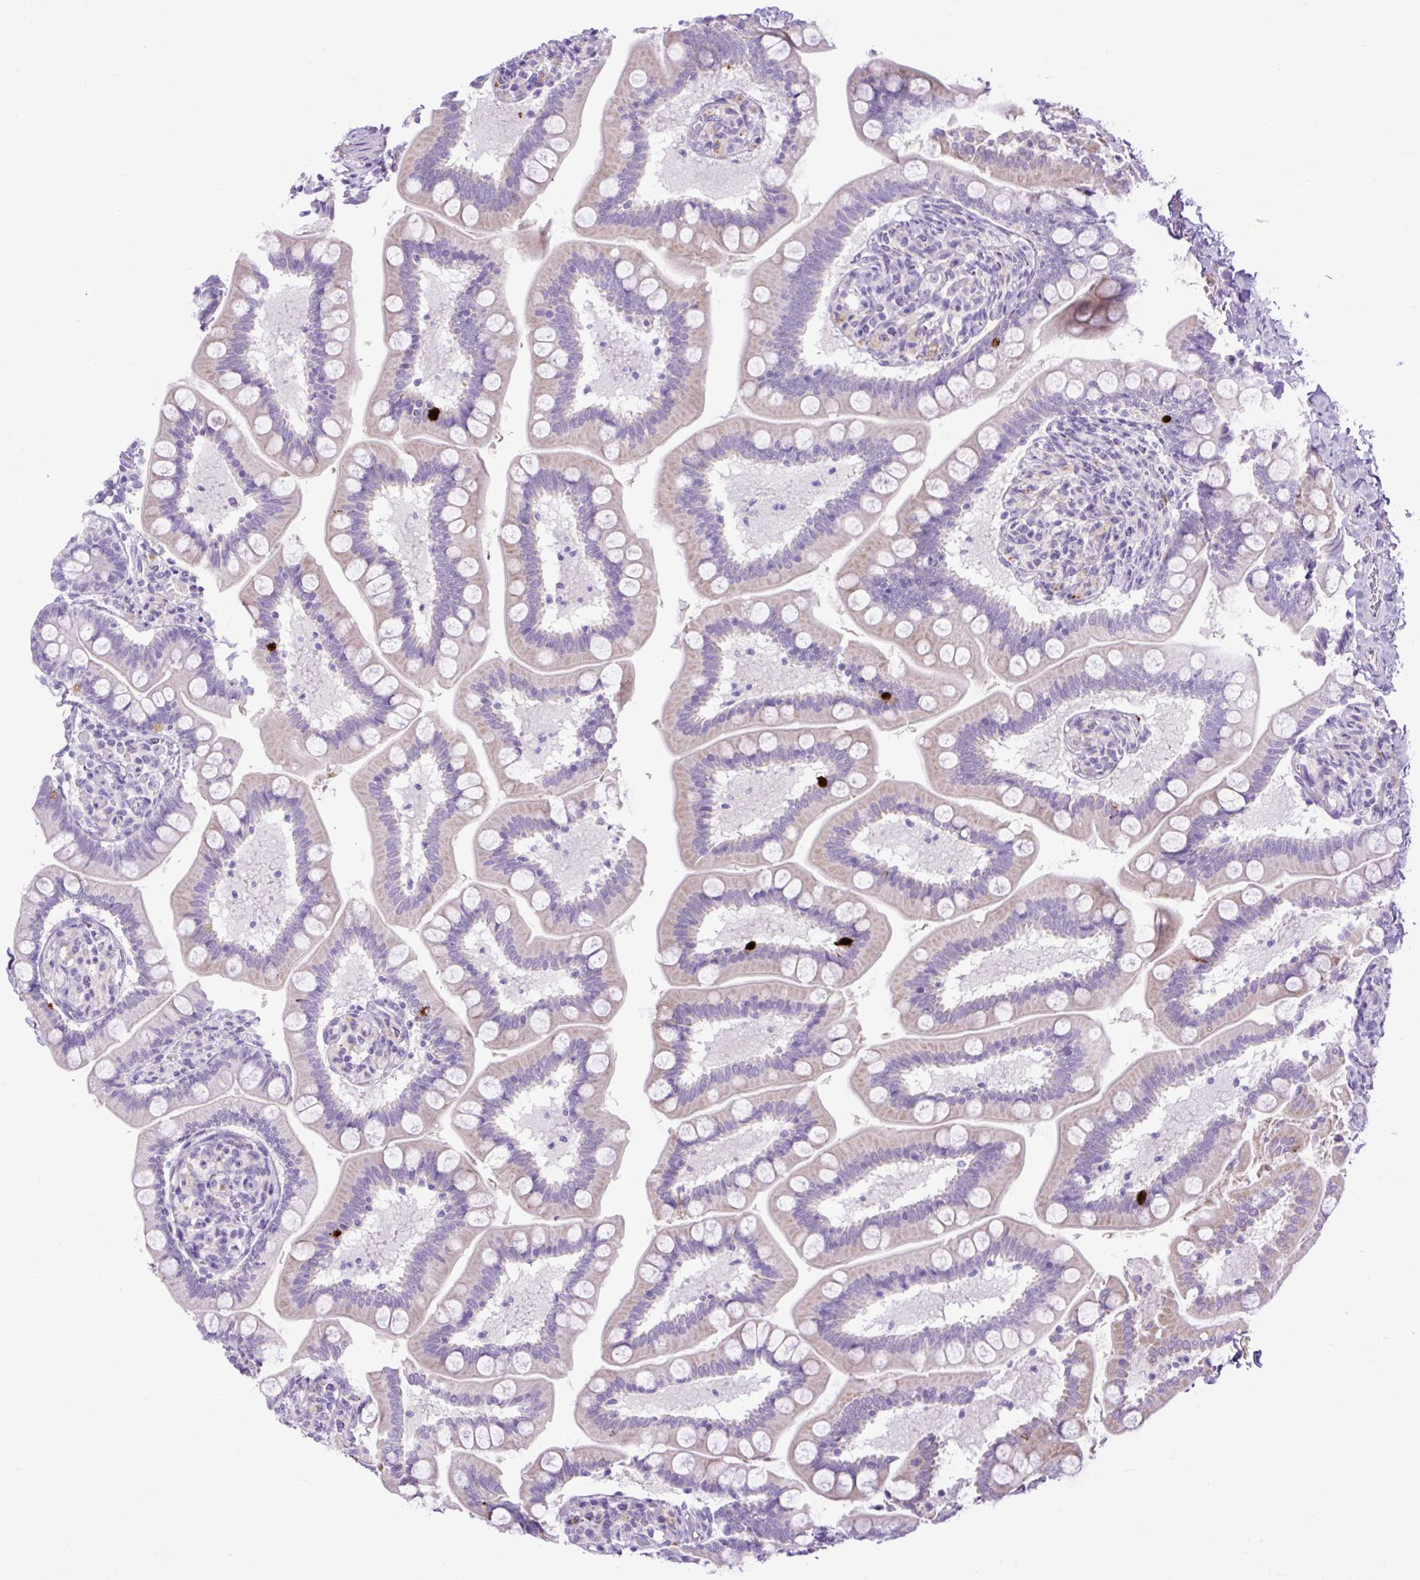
{"staining": {"intensity": "weak", "quantity": "<25%", "location": "cytoplasmic/membranous"}, "tissue": "small intestine", "cell_type": "Glandular cells", "image_type": "normal", "snomed": [{"axis": "morphology", "description": "Normal tissue, NOS"}, {"axis": "topography", "description": "Small intestine"}], "caption": "DAB (3,3'-diaminobenzidine) immunohistochemical staining of normal small intestine demonstrates no significant staining in glandular cells.", "gene": "SPTBN5", "patient": {"sex": "female", "age": 64}}